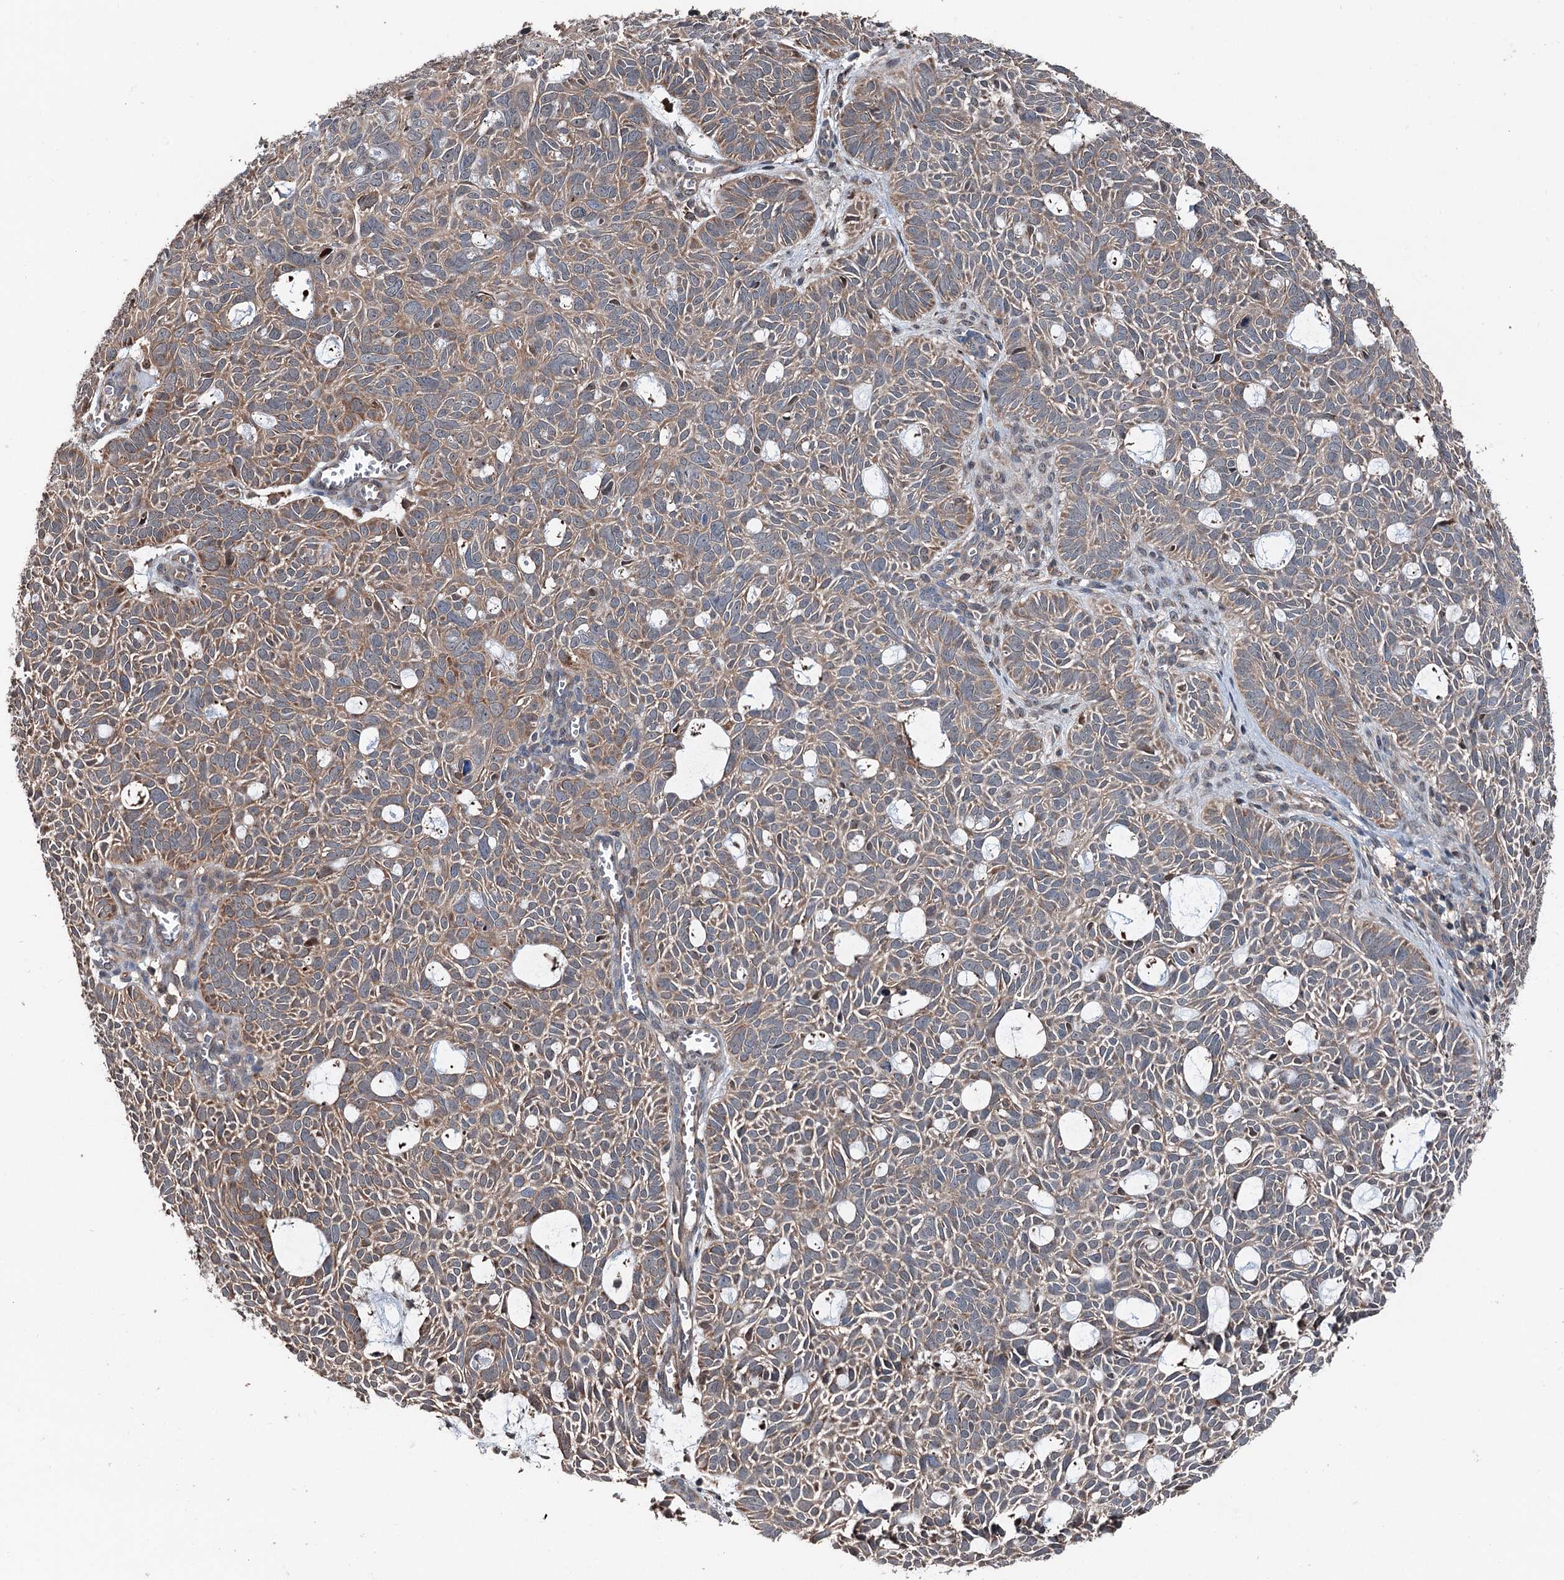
{"staining": {"intensity": "moderate", "quantity": "25%-75%", "location": "cytoplasmic/membranous"}, "tissue": "skin cancer", "cell_type": "Tumor cells", "image_type": "cancer", "snomed": [{"axis": "morphology", "description": "Basal cell carcinoma"}, {"axis": "topography", "description": "Skin"}], "caption": "Brown immunohistochemical staining in human basal cell carcinoma (skin) displays moderate cytoplasmic/membranous expression in about 25%-75% of tumor cells.", "gene": "PSMD13", "patient": {"sex": "male", "age": 69}}